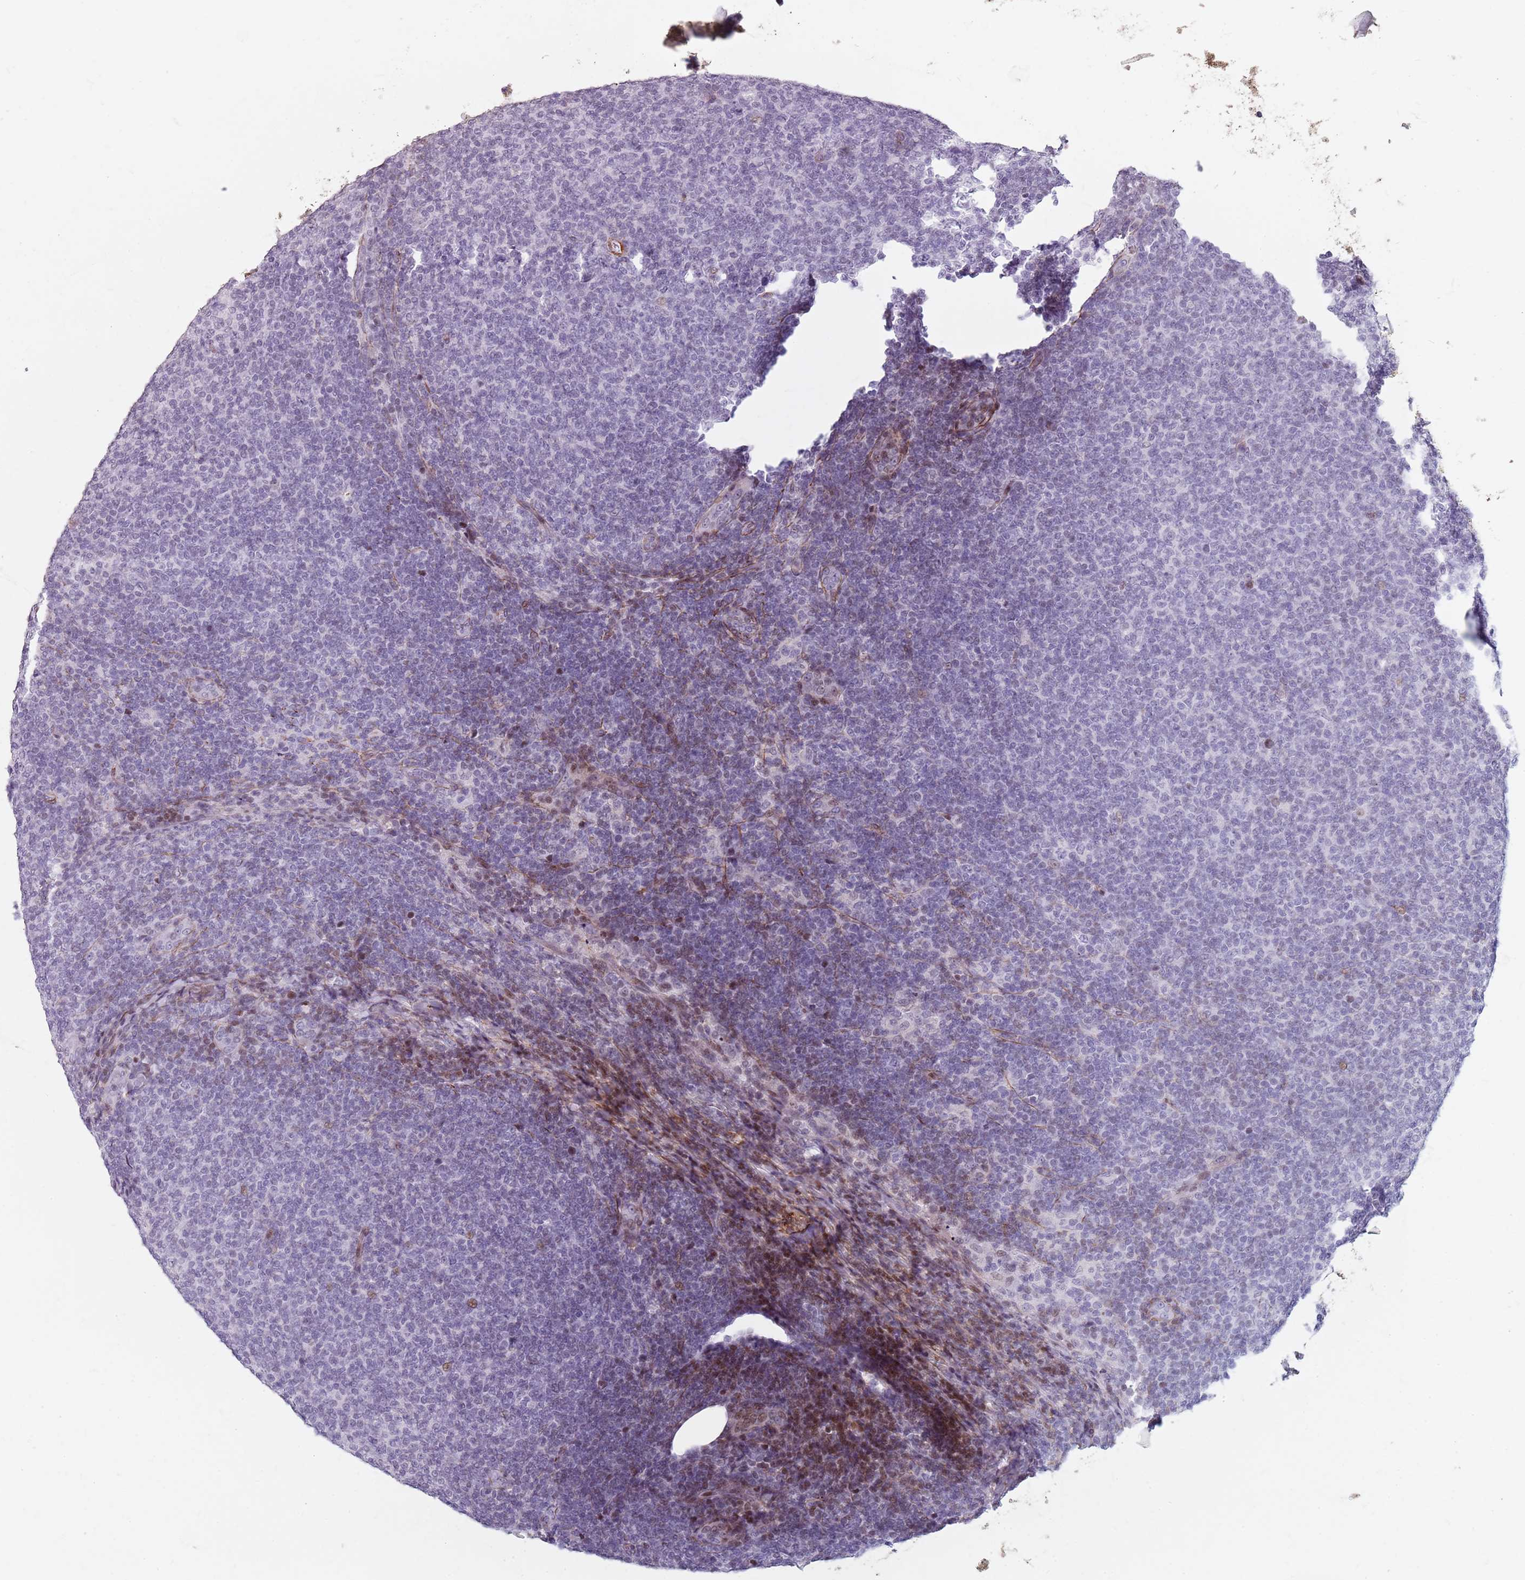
{"staining": {"intensity": "negative", "quantity": "none", "location": "none"}, "tissue": "lymphoma", "cell_type": "Tumor cells", "image_type": "cancer", "snomed": [{"axis": "morphology", "description": "Malignant lymphoma, non-Hodgkin's type, Low grade"}, {"axis": "topography", "description": "Lymph node"}], "caption": "An immunohistochemistry histopathology image of low-grade malignant lymphoma, non-Hodgkin's type is shown. There is no staining in tumor cells of low-grade malignant lymphoma, non-Hodgkin's type.", "gene": "TMC4", "patient": {"sex": "male", "age": 66}}